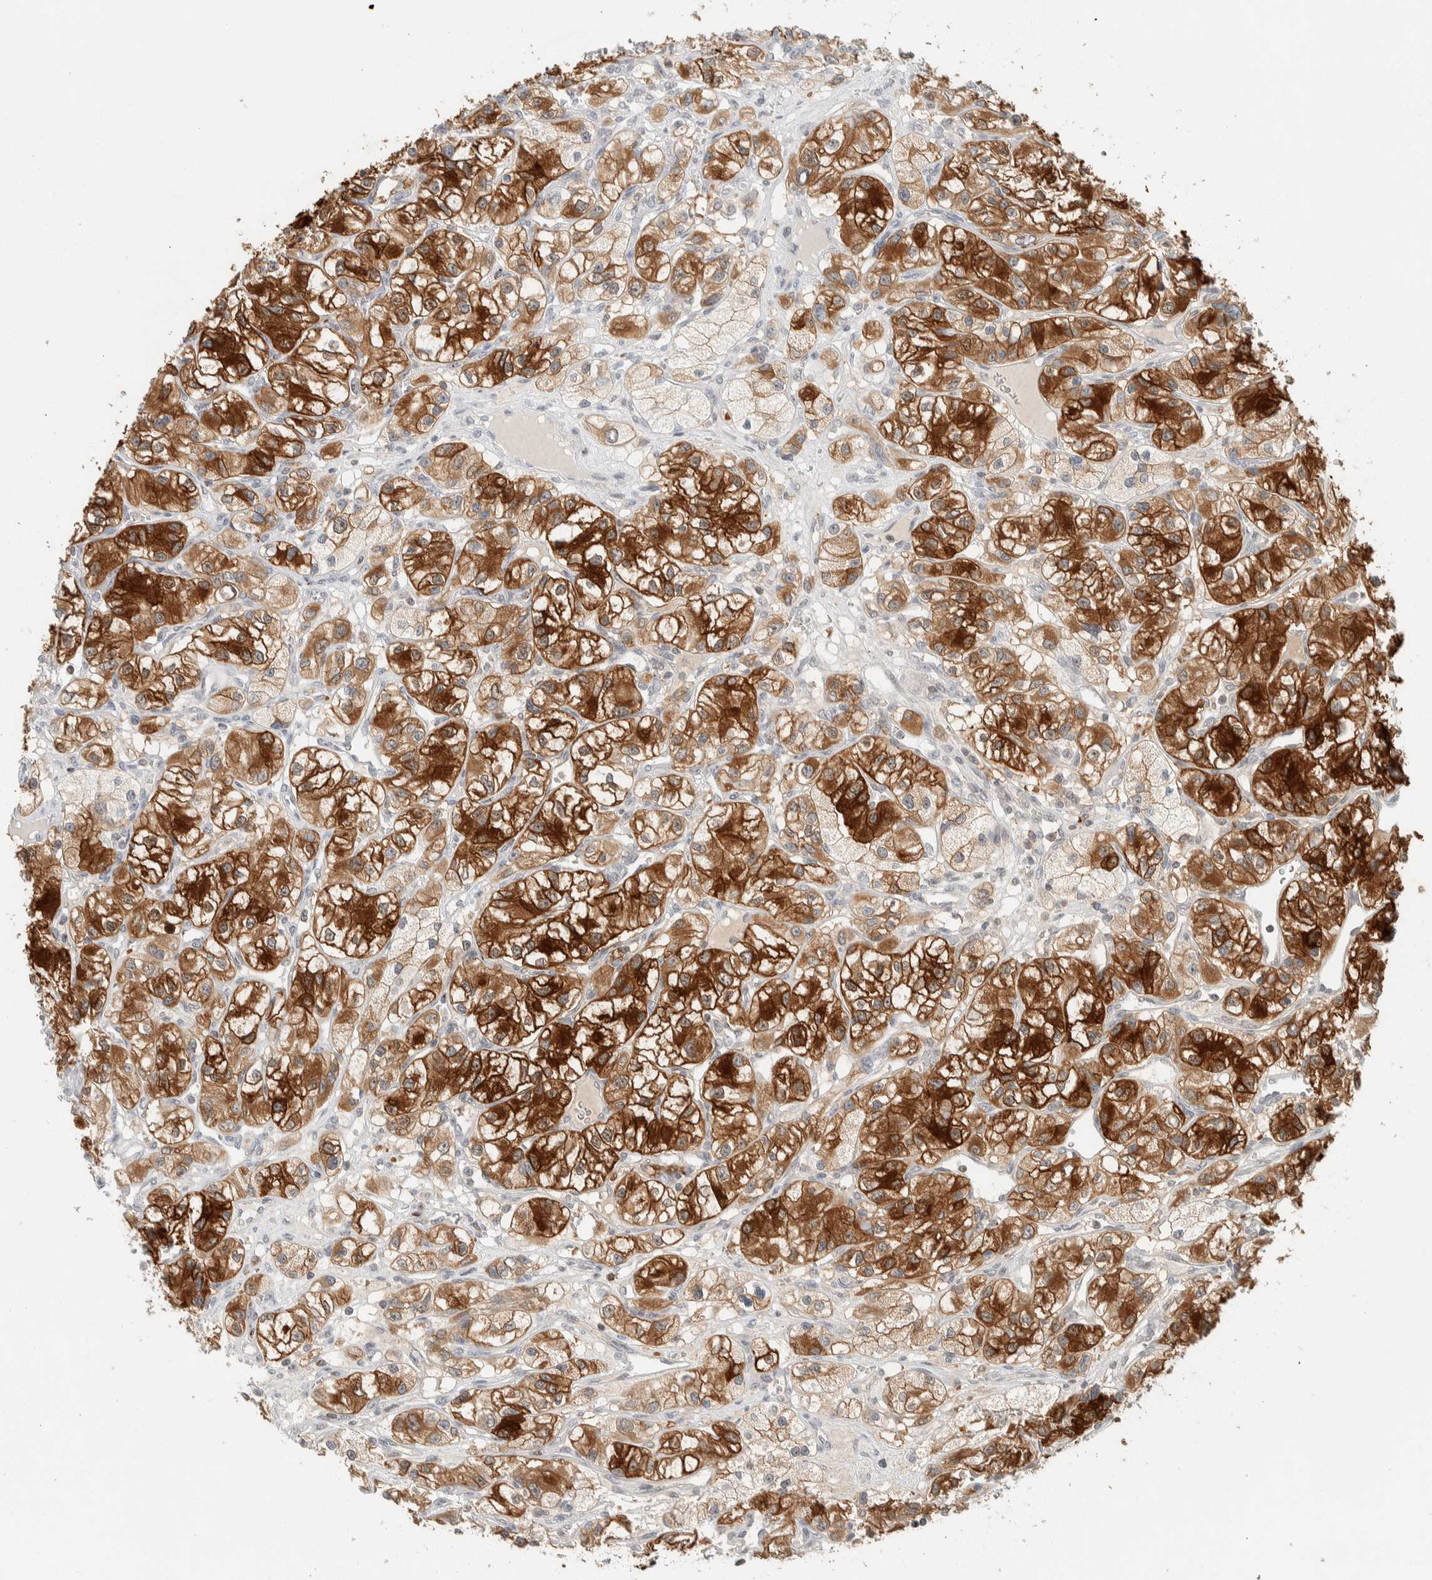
{"staining": {"intensity": "strong", "quantity": ">75%", "location": "cytoplasmic/membranous"}, "tissue": "renal cancer", "cell_type": "Tumor cells", "image_type": "cancer", "snomed": [{"axis": "morphology", "description": "Adenocarcinoma, NOS"}, {"axis": "topography", "description": "Kidney"}], "caption": "Protein expression analysis of human renal cancer (adenocarcinoma) reveals strong cytoplasmic/membranous positivity in approximately >75% of tumor cells.", "gene": "ZBTB2", "patient": {"sex": "female", "age": 57}}